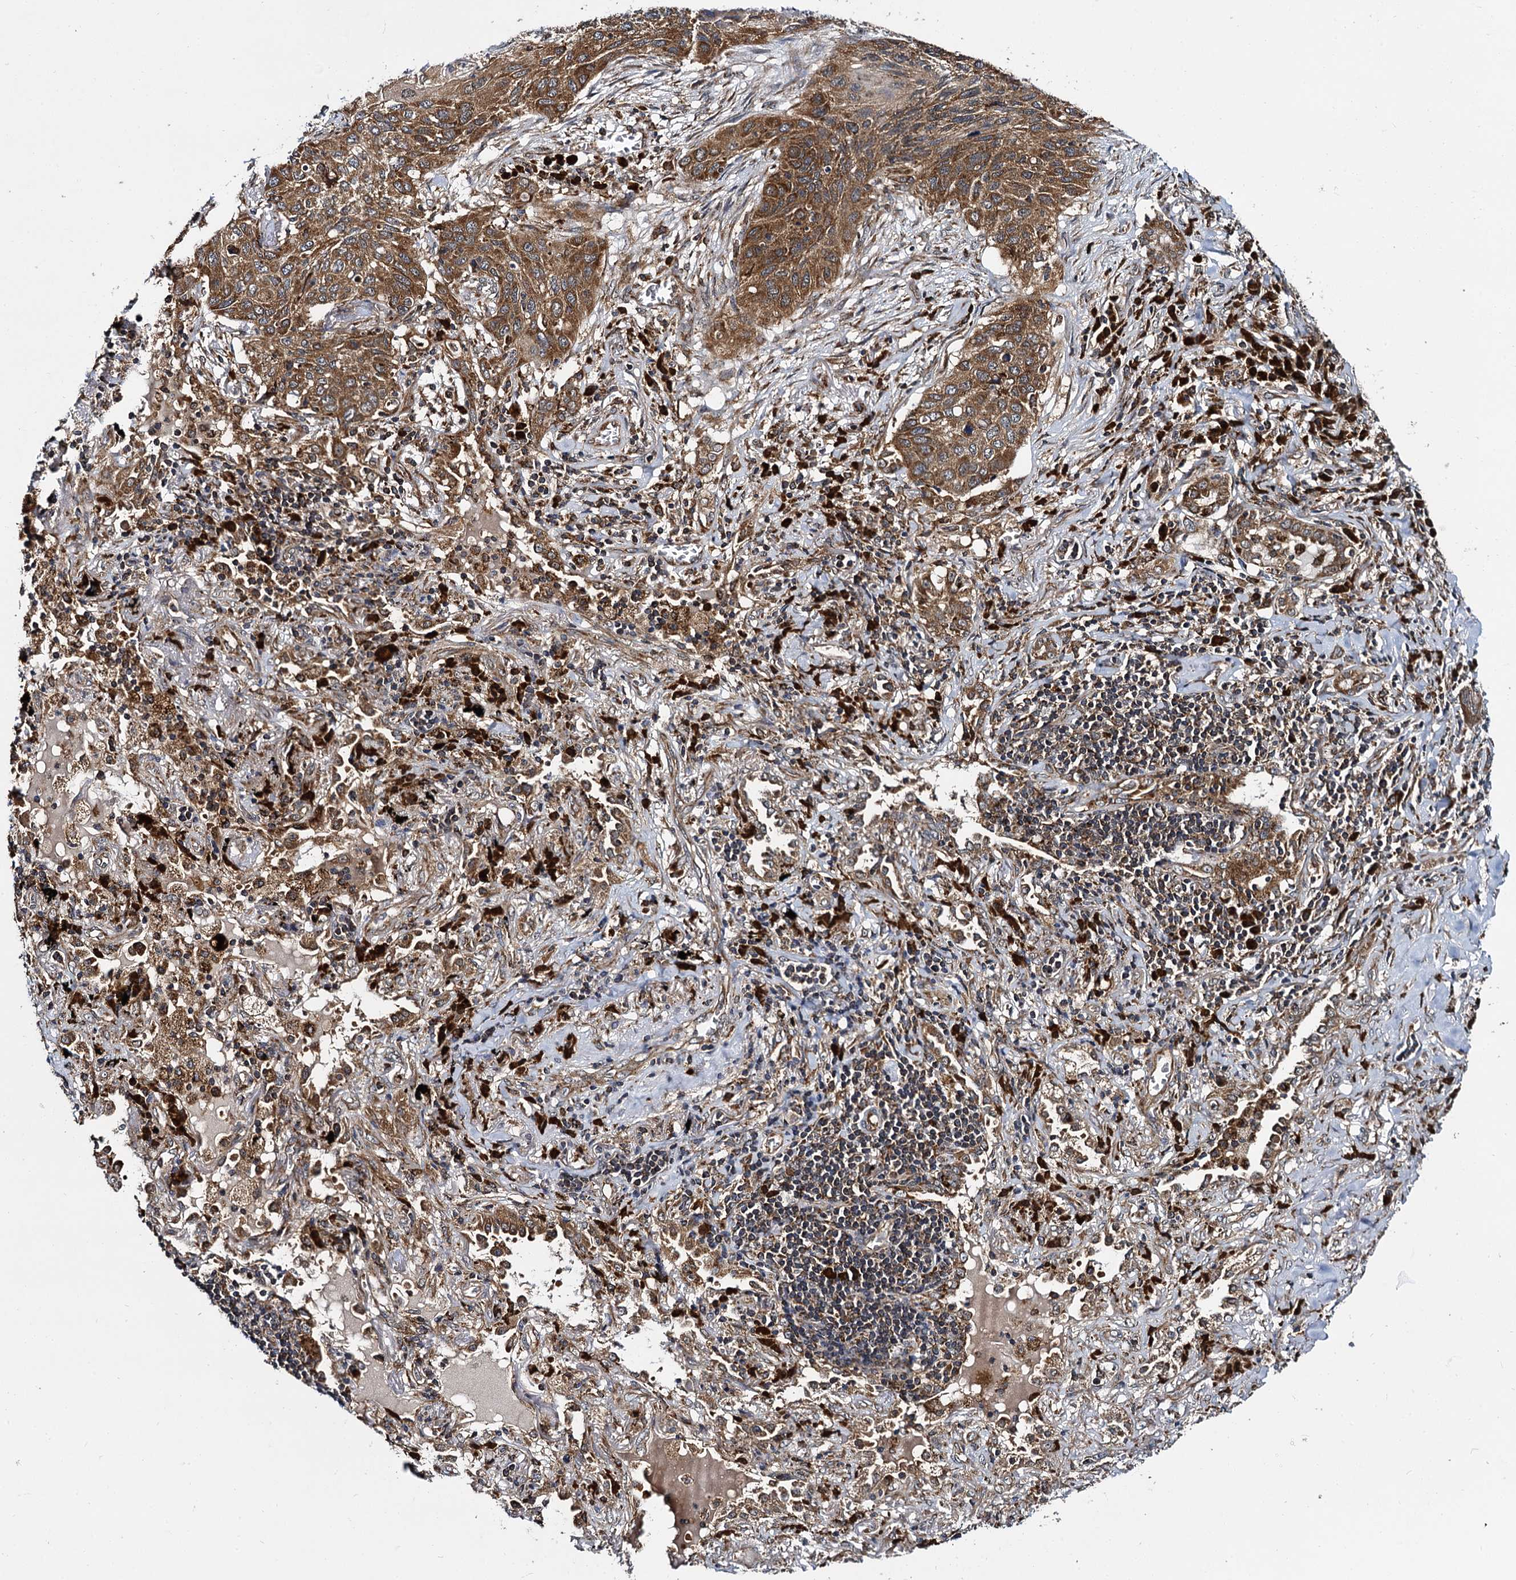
{"staining": {"intensity": "moderate", "quantity": ">75%", "location": "cytoplasmic/membranous"}, "tissue": "lung cancer", "cell_type": "Tumor cells", "image_type": "cancer", "snomed": [{"axis": "morphology", "description": "Squamous cell carcinoma, NOS"}, {"axis": "topography", "description": "Lung"}], "caption": "A medium amount of moderate cytoplasmic/membranous staining is seen in about >75% of tumor cells in lung squamous cell carcinoma tissue. The protein is shown in brown color, while the nuclei are stained blue.", "gene": "UFM1", "patient": {"sex": "female", "age": 63}}